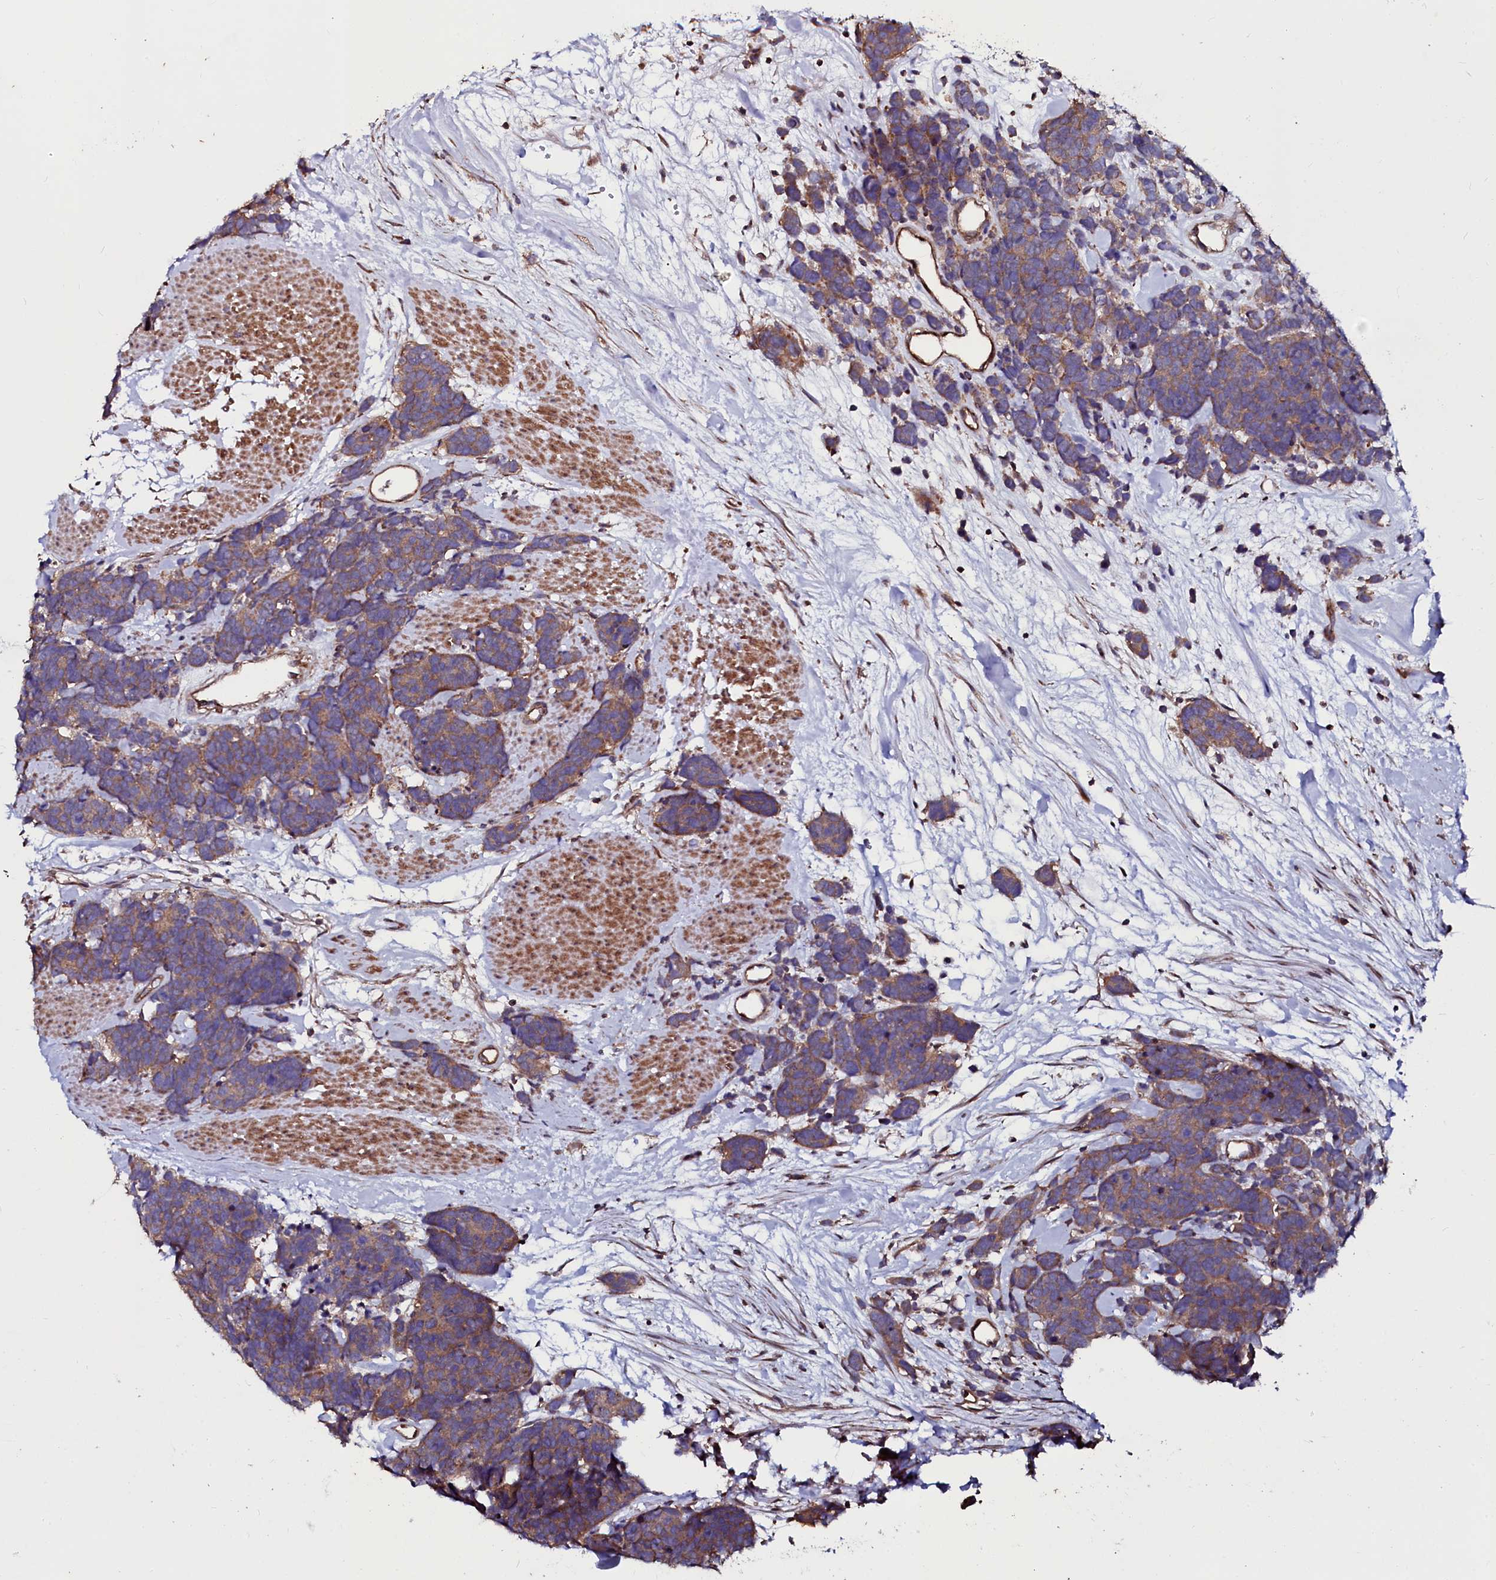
{"staining": {"intensity": "moderate", "quantity": ">75%", "location": "cytoplasmic/membranous"}, "tissue": "carcinoid", "cell_type": "Tumor cells", "image_type": "cancer", "snomed": [{"axis": "morphology", "description": "Carcinoma, NOS"}, {"axis": "morphology", "description": "Carcinoid, malignant, NOS"}, {"axis": "topography", "description": "Urinary bladder"}], "caption": "A high-resolution histopathology image shows immunohistochemistry (IHC) staining of carcinoid, which shows moderate cytoplasmic/membranous staining in approximately >75% of tumor cells. The staining was performed using DAB to visualize the protein expression in brown, while the nuclei were stained in blue with hematoxylin (Magnification: 20x).", "gene": "USPL1", "patient": {"sex": "male", "age": 57}}